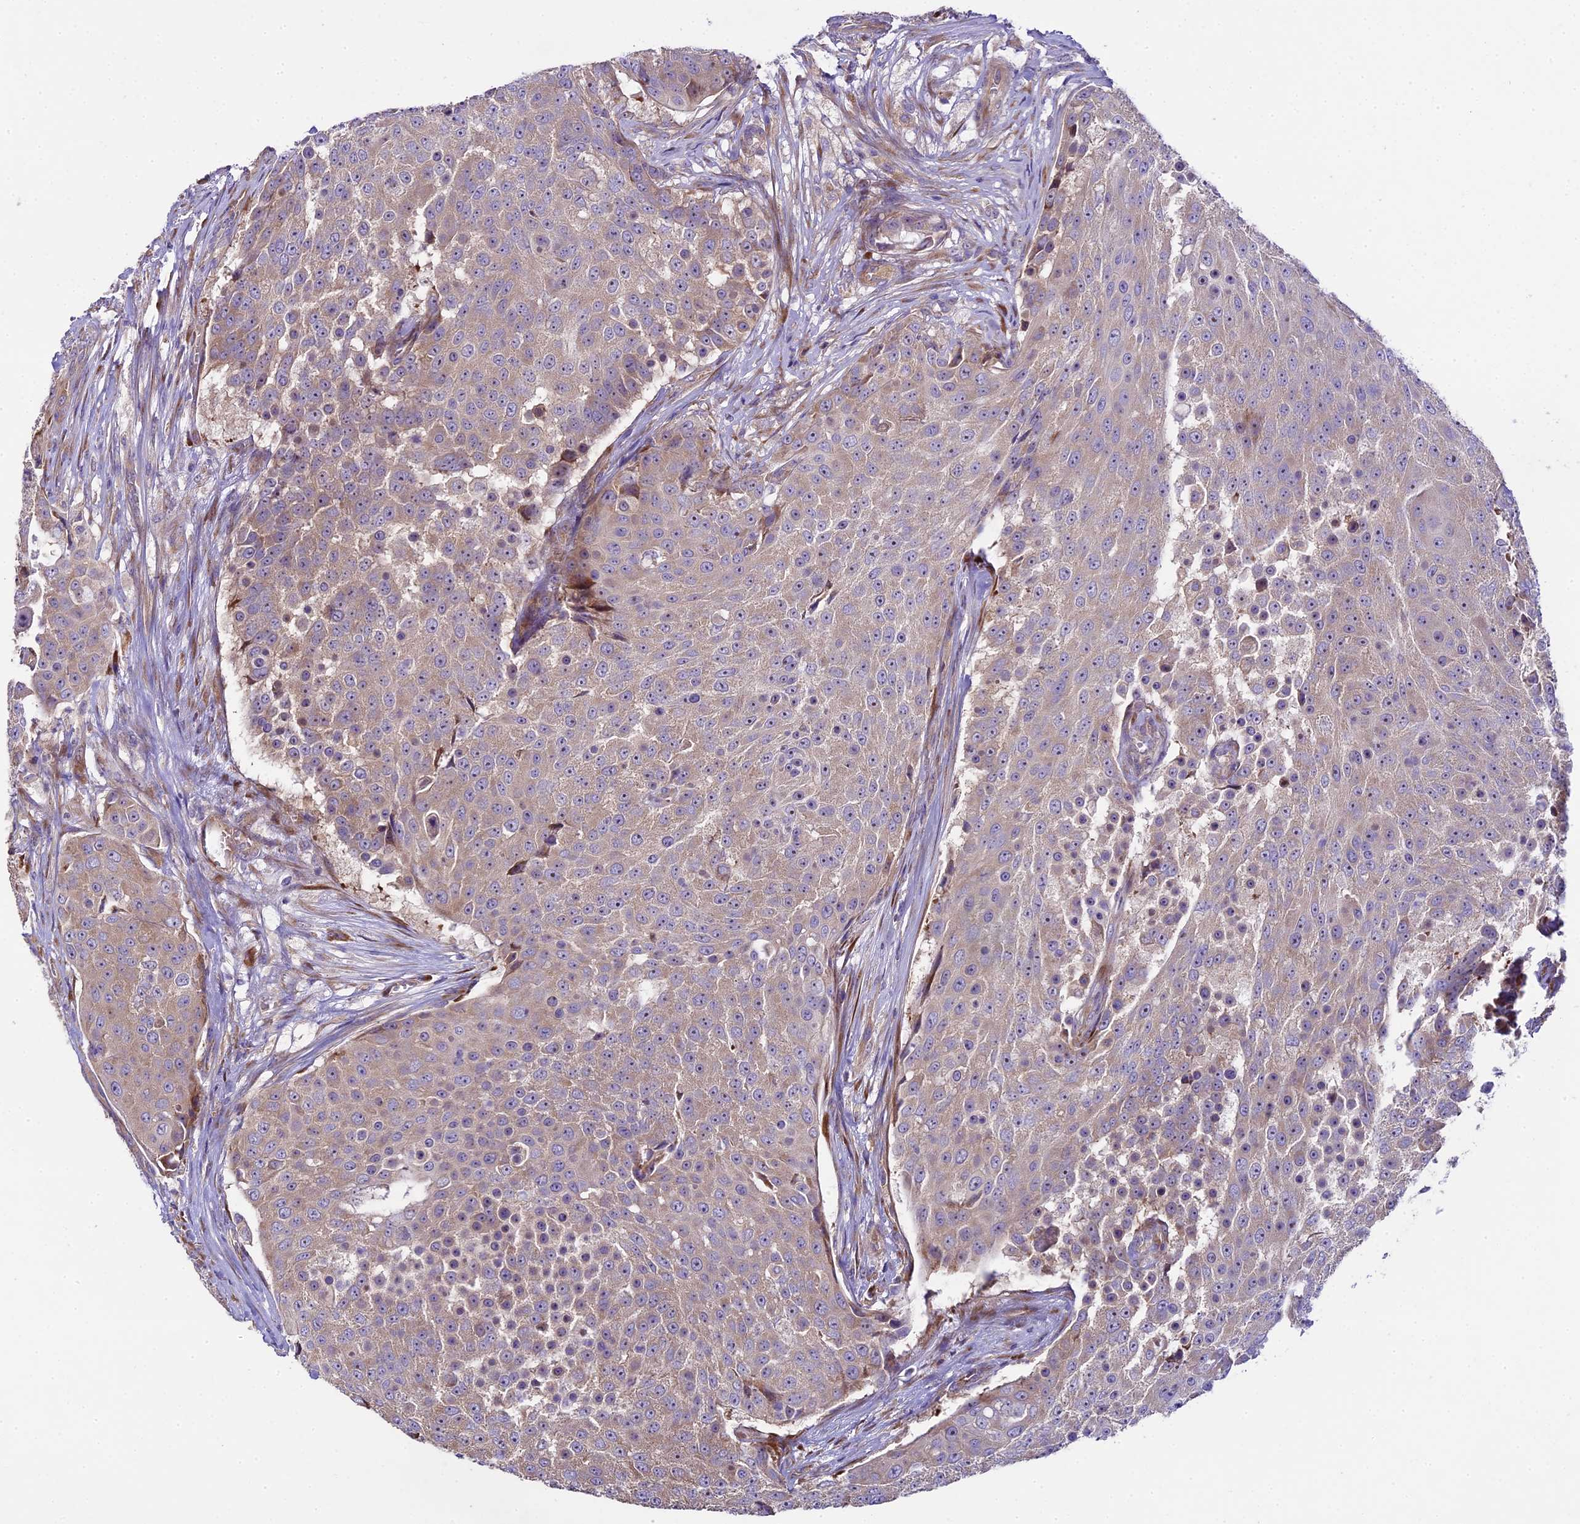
{"staining": {"intensity": "weak", "quantity": "25%-75%", "location": "cytoplasmic/membranous"}, "tissue": "urothelial cancer", "cell_type": "Tumor cells", "image_type": "cancer", "snomed": [{"axis": "morphology", "description": "Urothelial carcinoma, High grade"}, {"axis": "topography", "description": "Urinary bladder"}], "caption": "A brown stain labels weak cytoplasmic/membranous expression of a protein in high-grade urothelial carcinoma tumor cells.", "gene": "SPIRE1", "patient": {"sex": "female", "age": 63}}